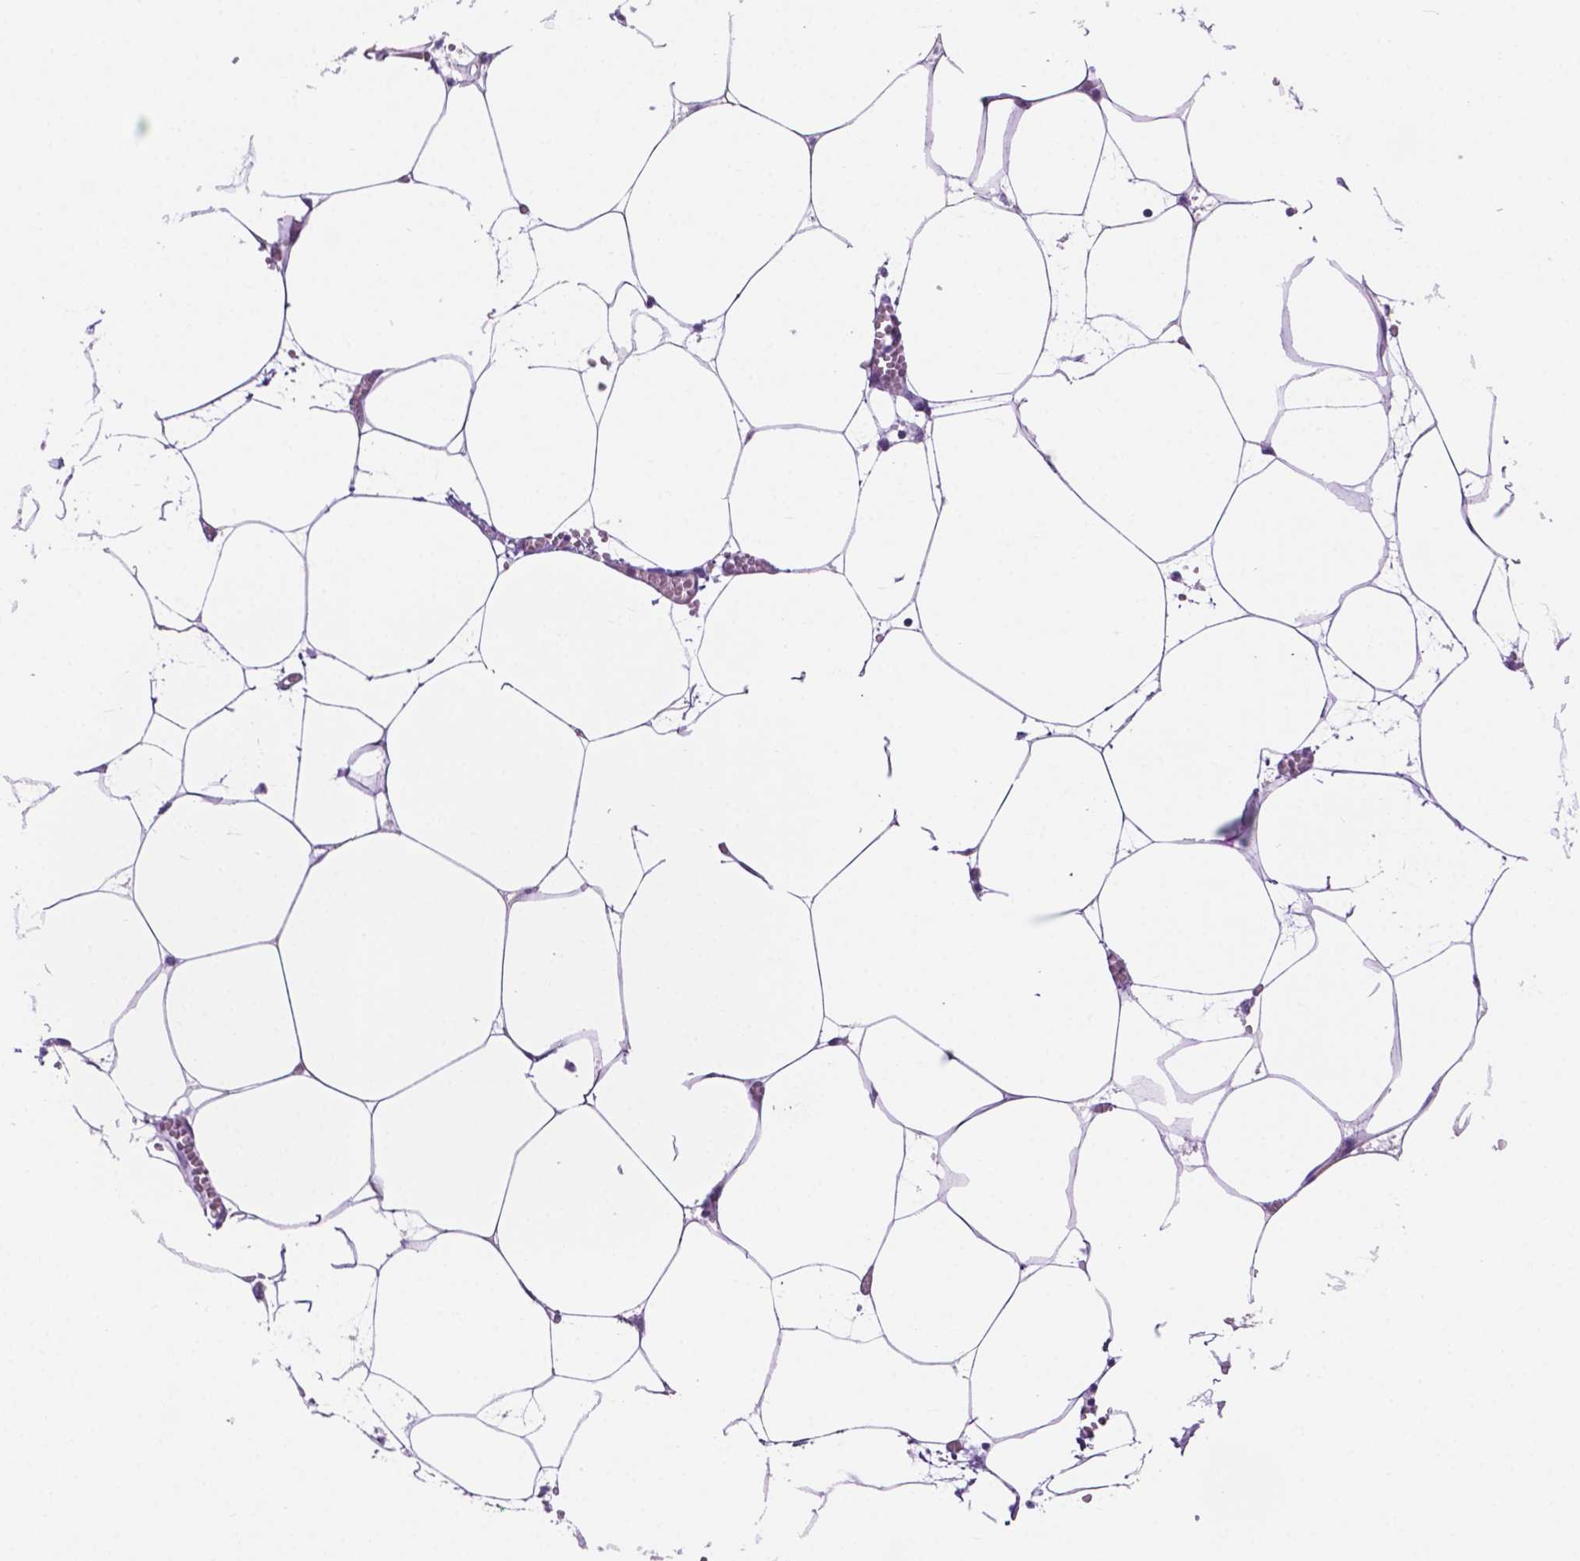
{"staining": {"intensity": "negative", "quantity": "none", "location": "none"}, "tissue": "adipose tissue", "cell_type": "Adipocytes", "image_type": "normal", "snomed": [{"axis": "morphology", "description": "Normal tissue, NOS"}, {"axis": "topography", "description": "Adipose tissue"}, {"axis": "topography", "description": "Pancreas"}, {"axis": "topography", "description": "Peripheral nerve tissue"}], "caption": "A high-resolution histopathology image shows immunohistochemistry (IHC) staining of unremarkable adipose tissue, which reveals no significant expression in adipocytes.", "gene": "ACY3", "patient": {"sex": "female", "age": 58}}